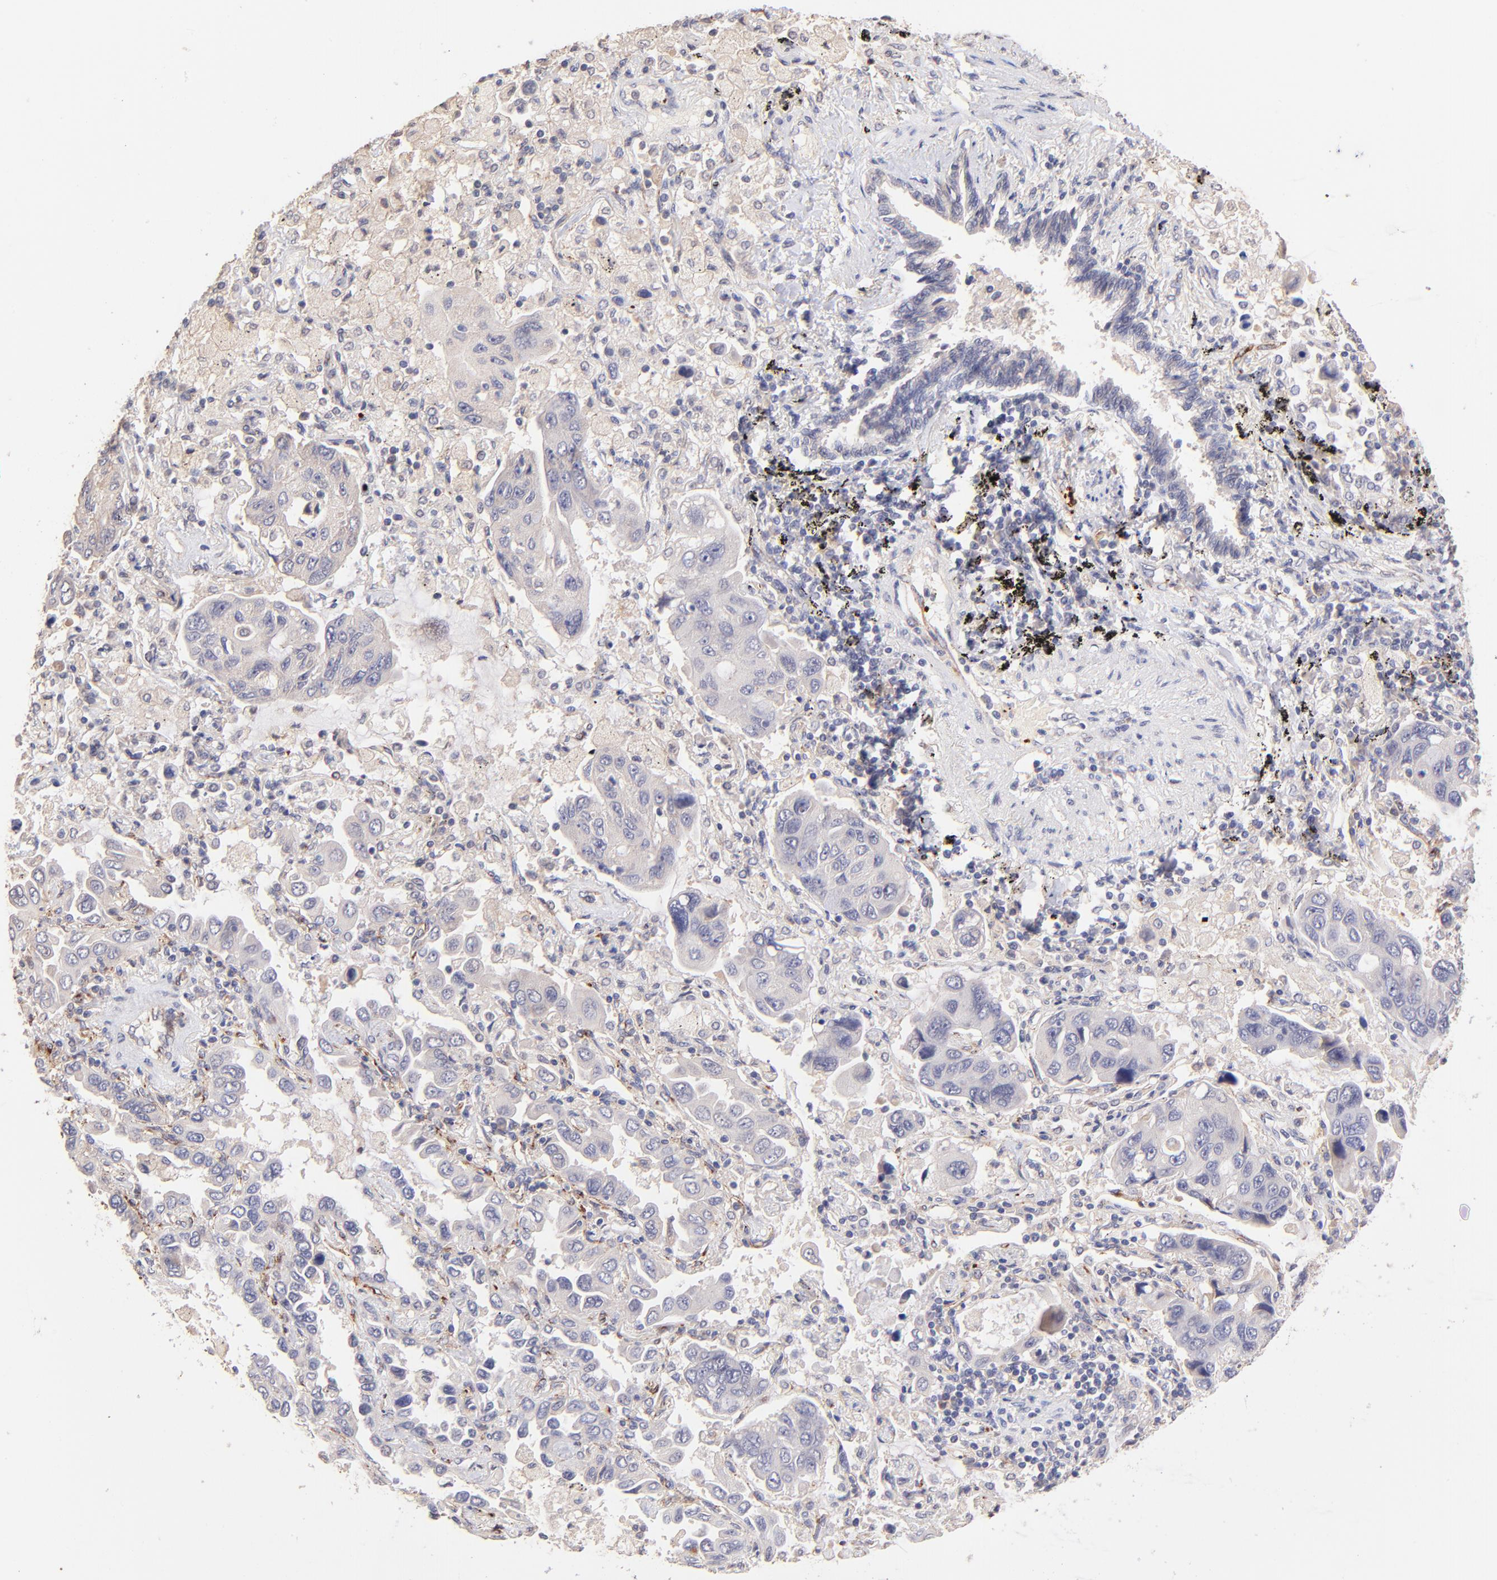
{"staining": {"intensity": "negative", "quantity": "none", "location": "none"}, "tissue": "lung cancer", "cell_type": "Tumor cells", "image_type": "cancer", "snomed": [{"axis": "morphology", "description": "Adenocarcinoma, NOS"}, {"axis": "topography", "description": "Lung"}], "caption": "The photomicrograph reveals no staining of tumor cells in lung adenocarcinoma.", "gene": "SPARC", "patient": {"sex": "male", "age": 64}}